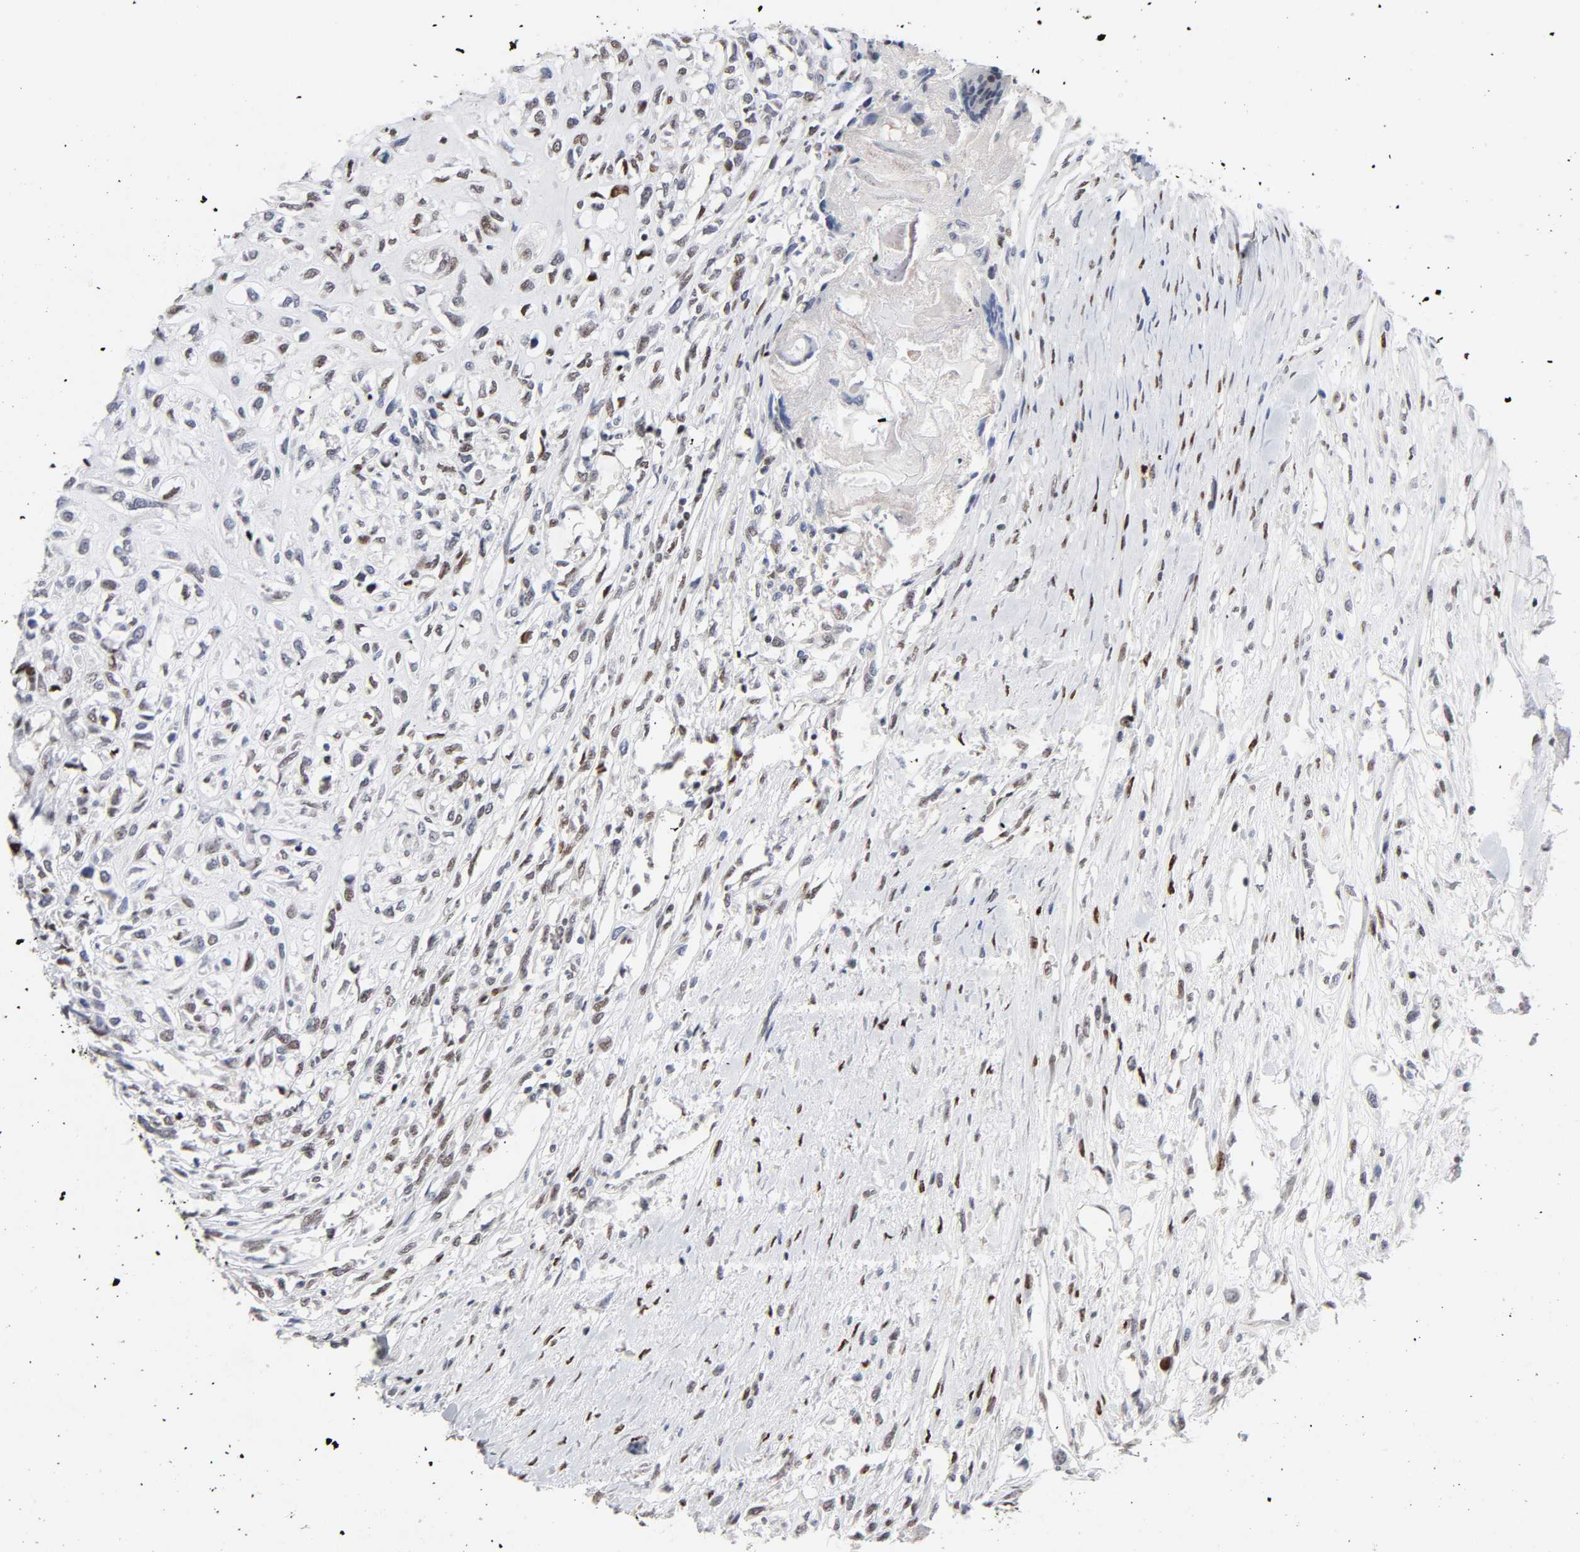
{"staining": {"intensity": "weak", "quantity": "<25%", "location": "nuclear"}, "tissue": "head and neck cancer", "cell_type": "Tumor cells", "image_type": "cancer", "snomed": [{"axis": "morphology", "description": "Necrosis, NOS"}, {"axis": "morphology", "description": "Neoplasm, malignant, NOS"}, {"axis": "topography", "description": "Salivary gland"}, {"axis": "topography", "description": "Head-Neck"}], "caption": "Immunohistochemical staining of malignant neoplasm (head and neck) demonstrates no significant expression in tumor cells.", "gene": "STK38", "patient": {"sex": "male", "age": 43}}